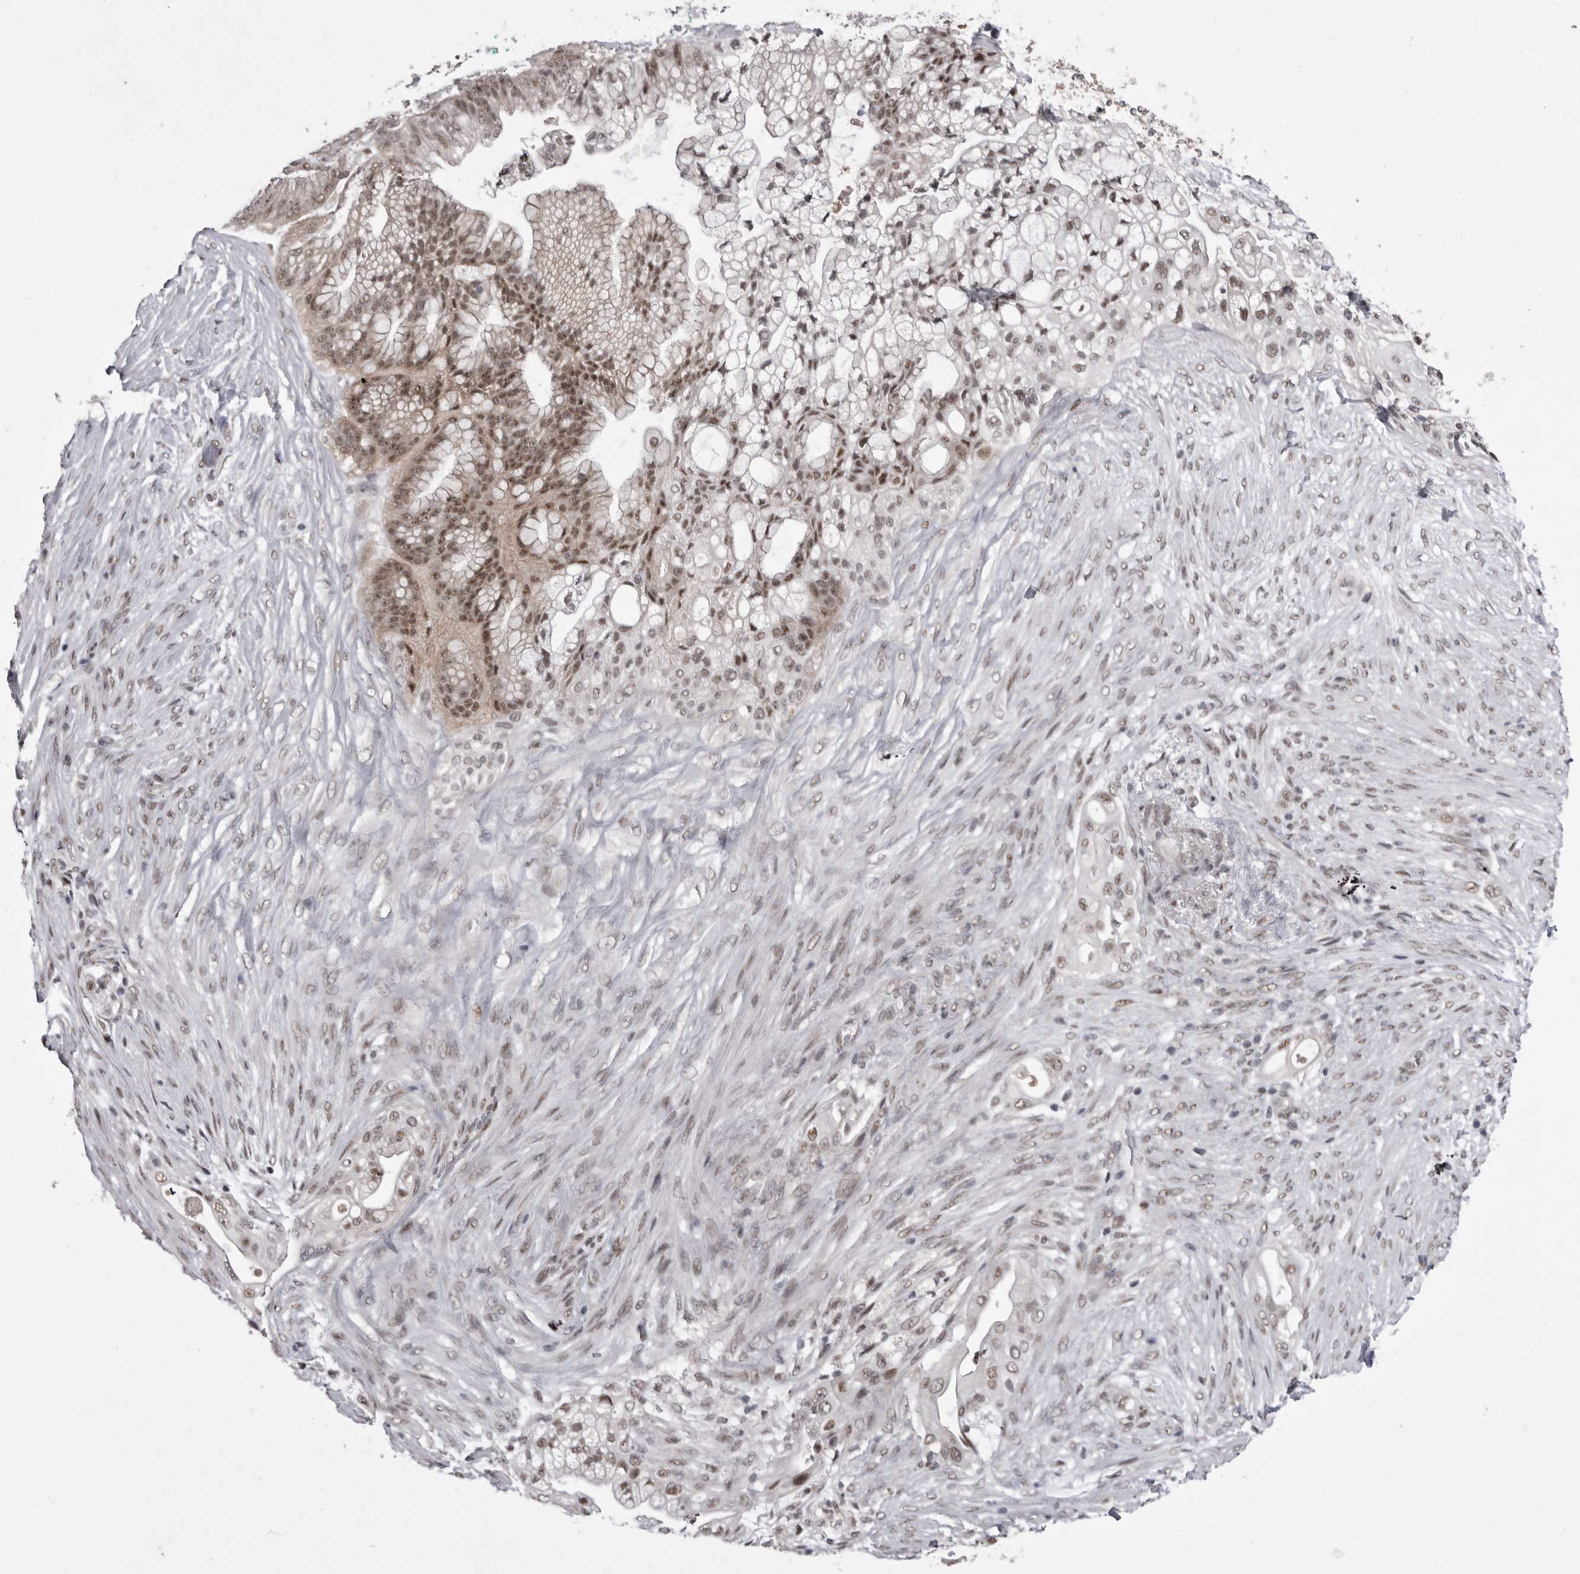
{"staining": {"intensity": "moderate", "quantity": "25%-75%", "location": "nuclear"}, "tissue": "pancreatic cancer", "cell_type": "Tumor cells", "image_type": "cancer", "snomed": [{"axis": "morphology", "description": "Adenocarcinoma, NOS"}, {"axis": "topography", "description": "Pancreas"}], "caption": "High-magnification brightfield microscopy of pancreatic cancer (adenocarcinoma) stained with DAB (brown) and counterstained with hematoxylin (blue). tumor cells exhibit moderate nuclear staining is present in approximately25%-75% of cells.", "gene": "PRPF3", "patient": {"sex": "male", "age": 53}}